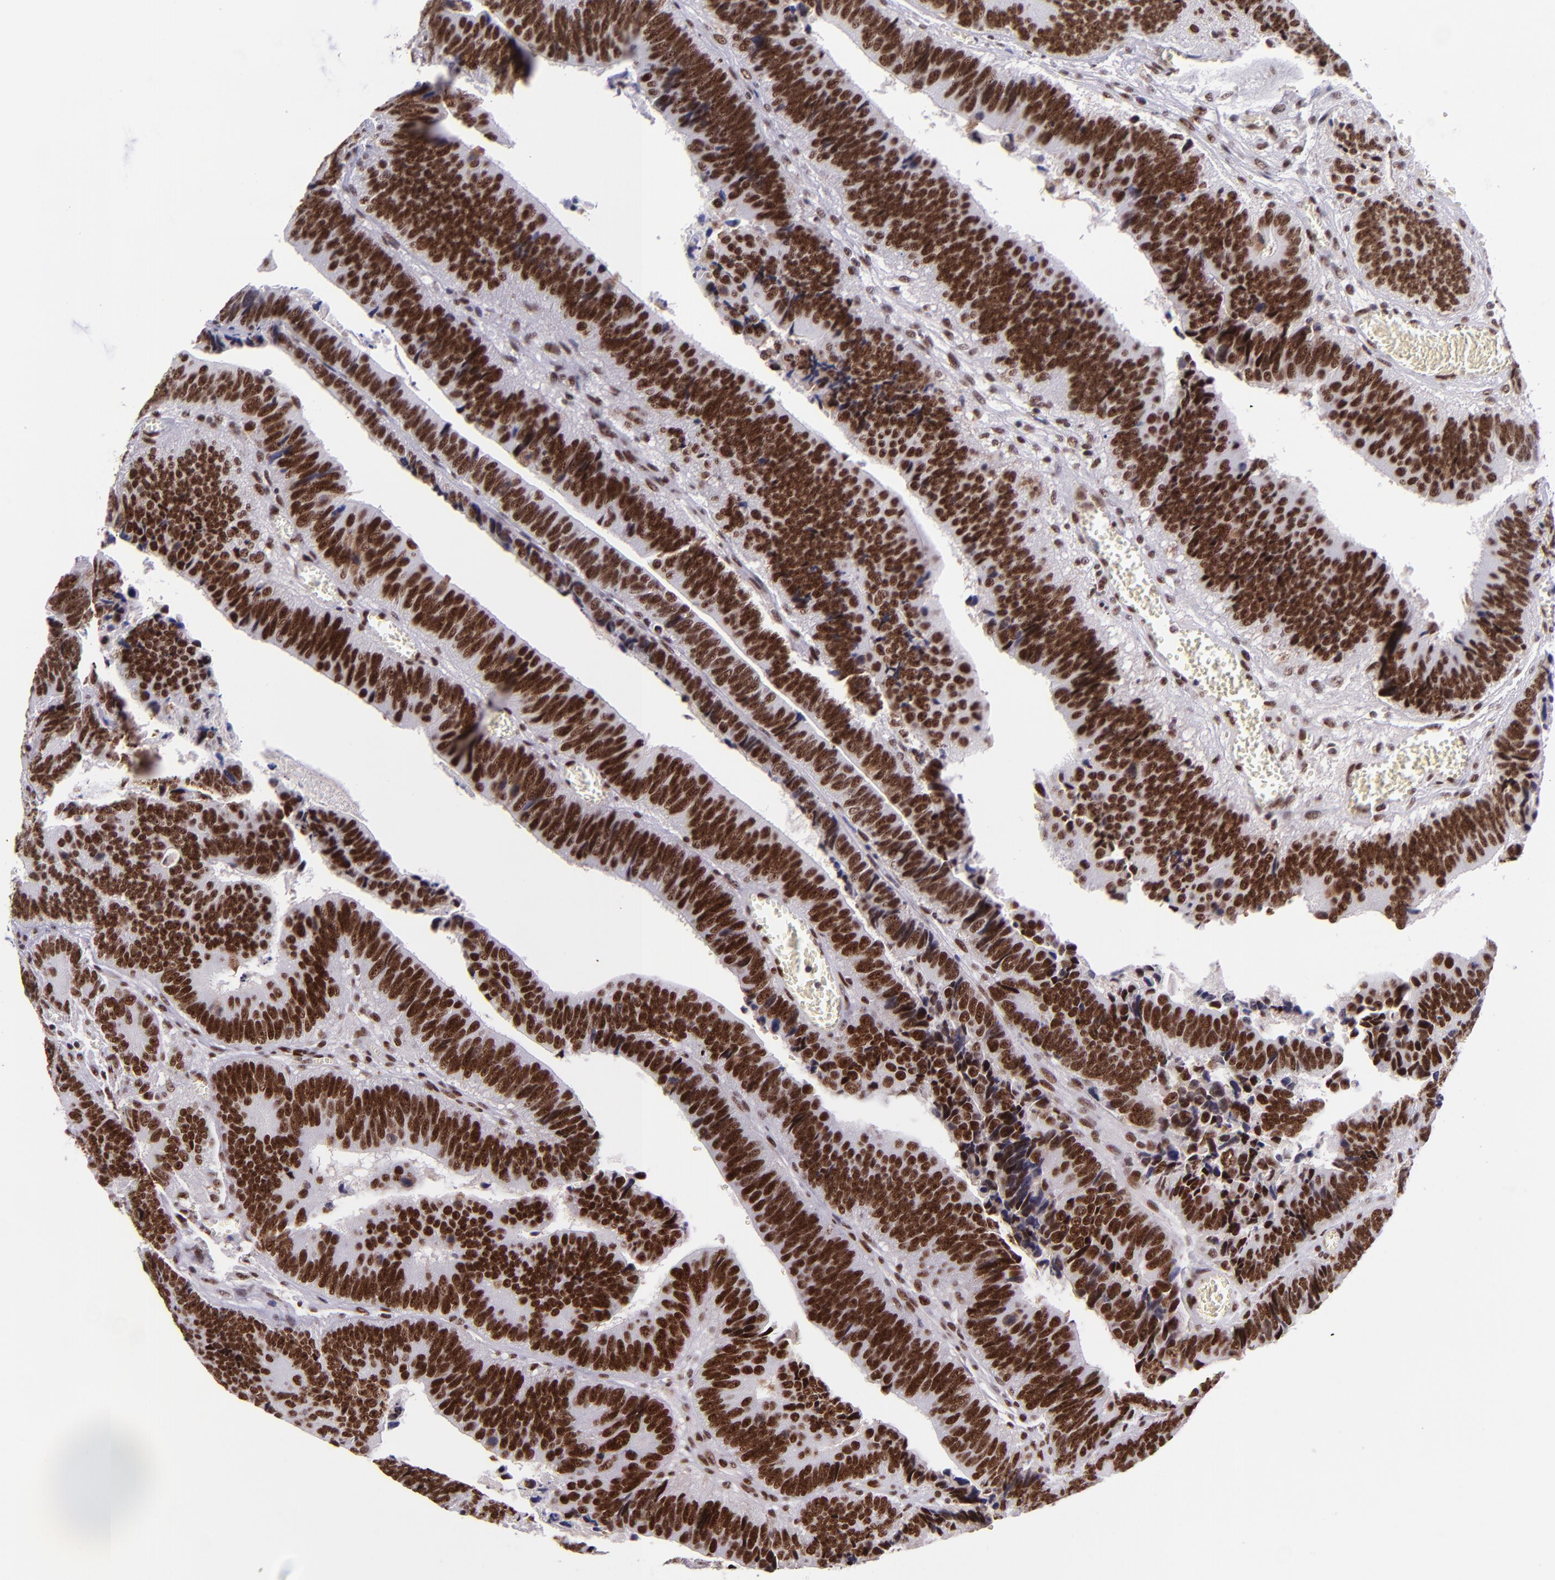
{"staining": {"intensity": "strong", "quantity": ">75%", "location": "nuclear"}, "tissue": "colorectal cancer", "cell_type": "Tumor cells", "image_type": "cancer", "snomed": [{"axis": "morphology", "description": "Adenocarcinoma, NOS"}, {"axis": "topography", "description": "Colon"}], "caption": "Immunohistochemistry (DAB) staining of human colorectal cancer reveals strong nuclear protein positivity in approximately >75% of tumor cells.", "gene": "GPKOW", "patient": {"sex": "male", "age": 72}}